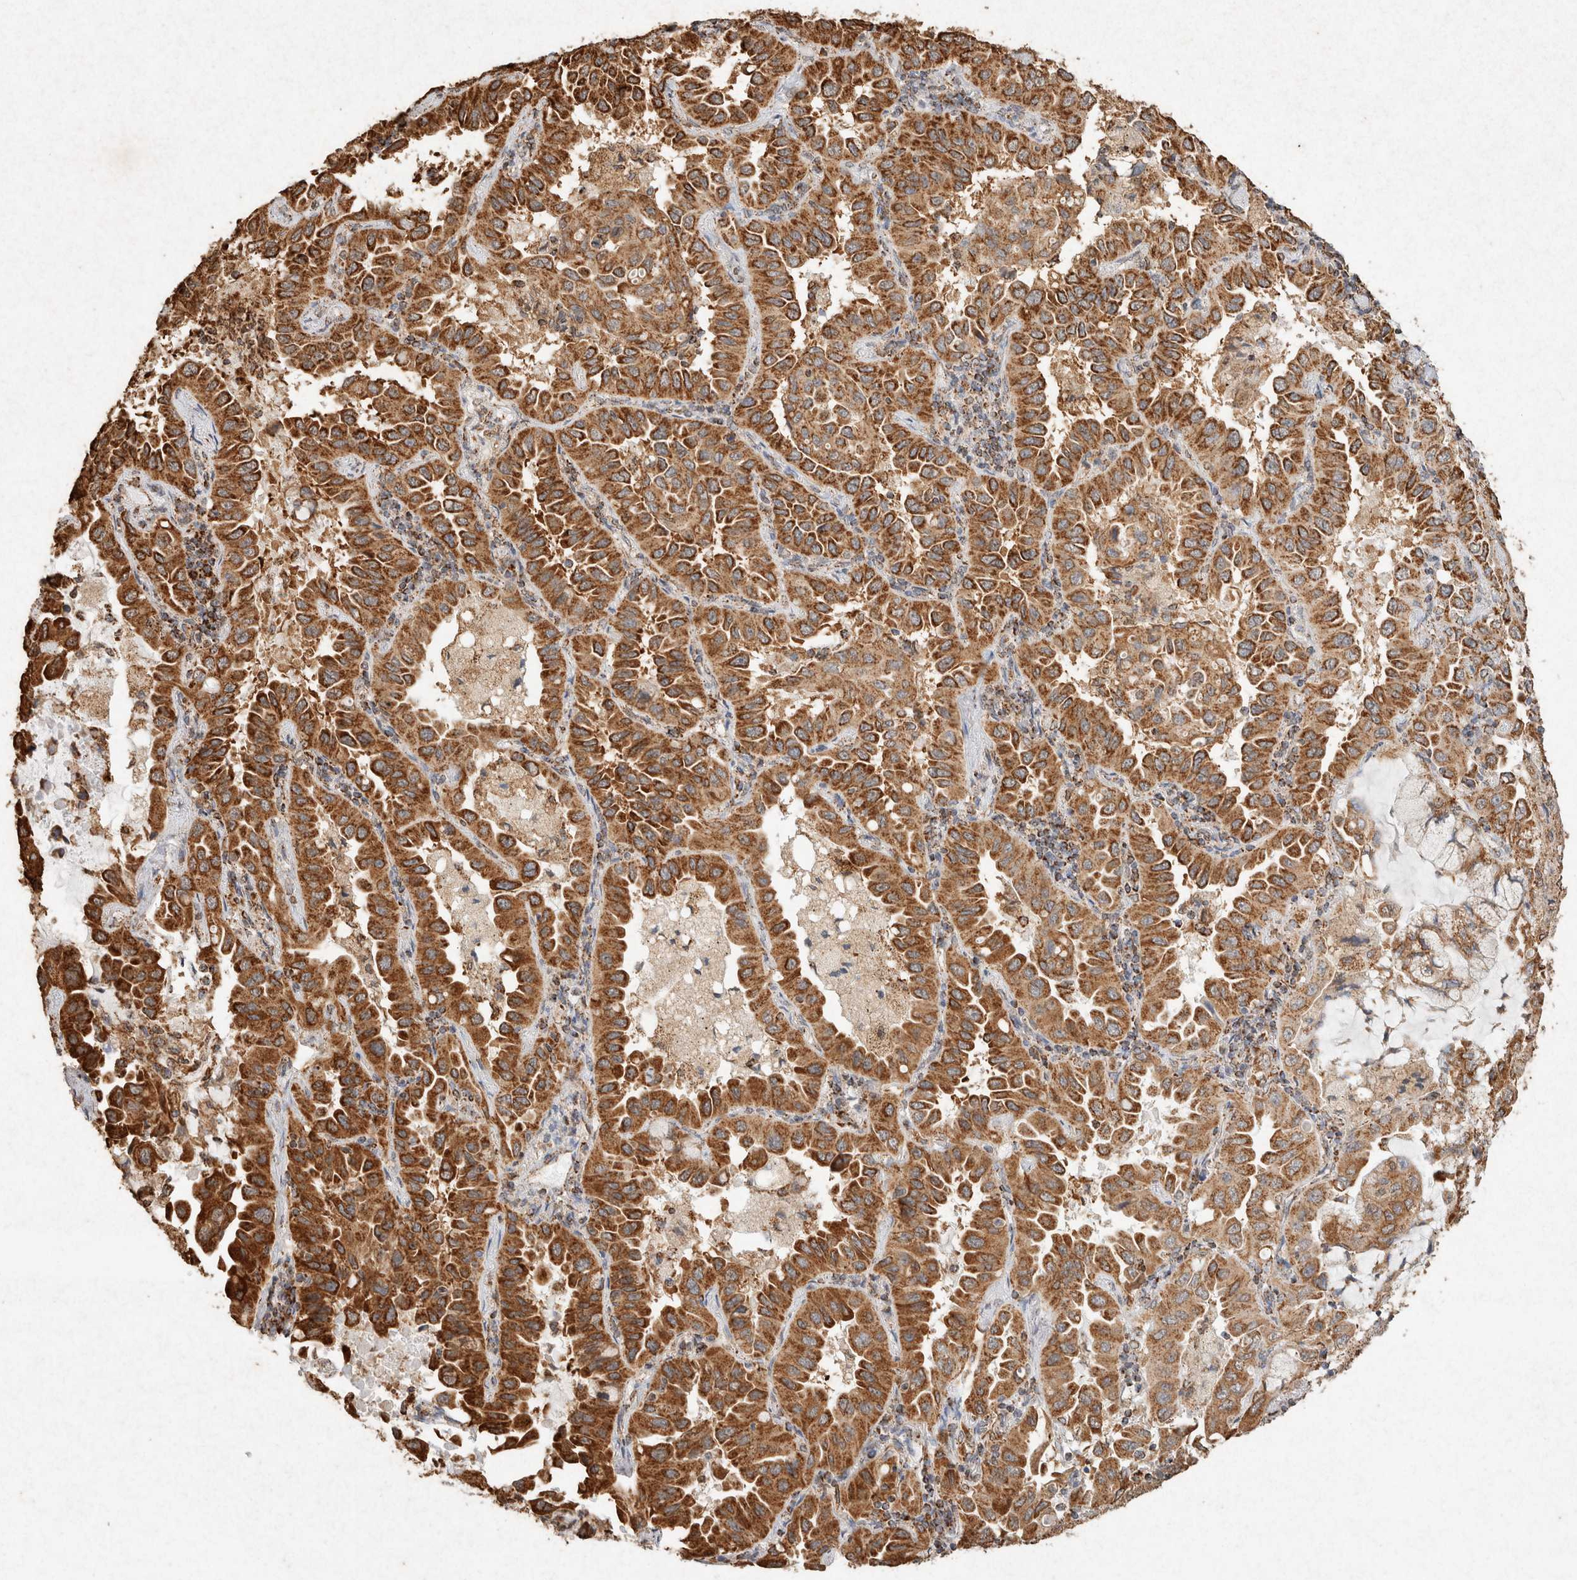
{"staining": {"intensity": "strong", "quantity": ">75%", "location": "cytoplasmic/membranous"}, "tissue": "lung cancer", "cell_type": "Tumor cells", "image_type": "cancer", "snomed": [{"axis": "morphology", "description": "Adenocarcinoma, NOS"}, {"axis": "topography", "description": "Lung"}], "caption": "Immunohistochemistry (IHC) photomicrograph of neoplastic tissue: human lung adenocarcinoma stained using immunohistochemistry demonstrates high levels of strong protein expression localized specifically in the cytoplasmic/membranous of tumor cells, appearing as a cytoplasmic/membranous brown color.", "gene": "SDC2", "patient": {"sex": "male", "age": 64}}